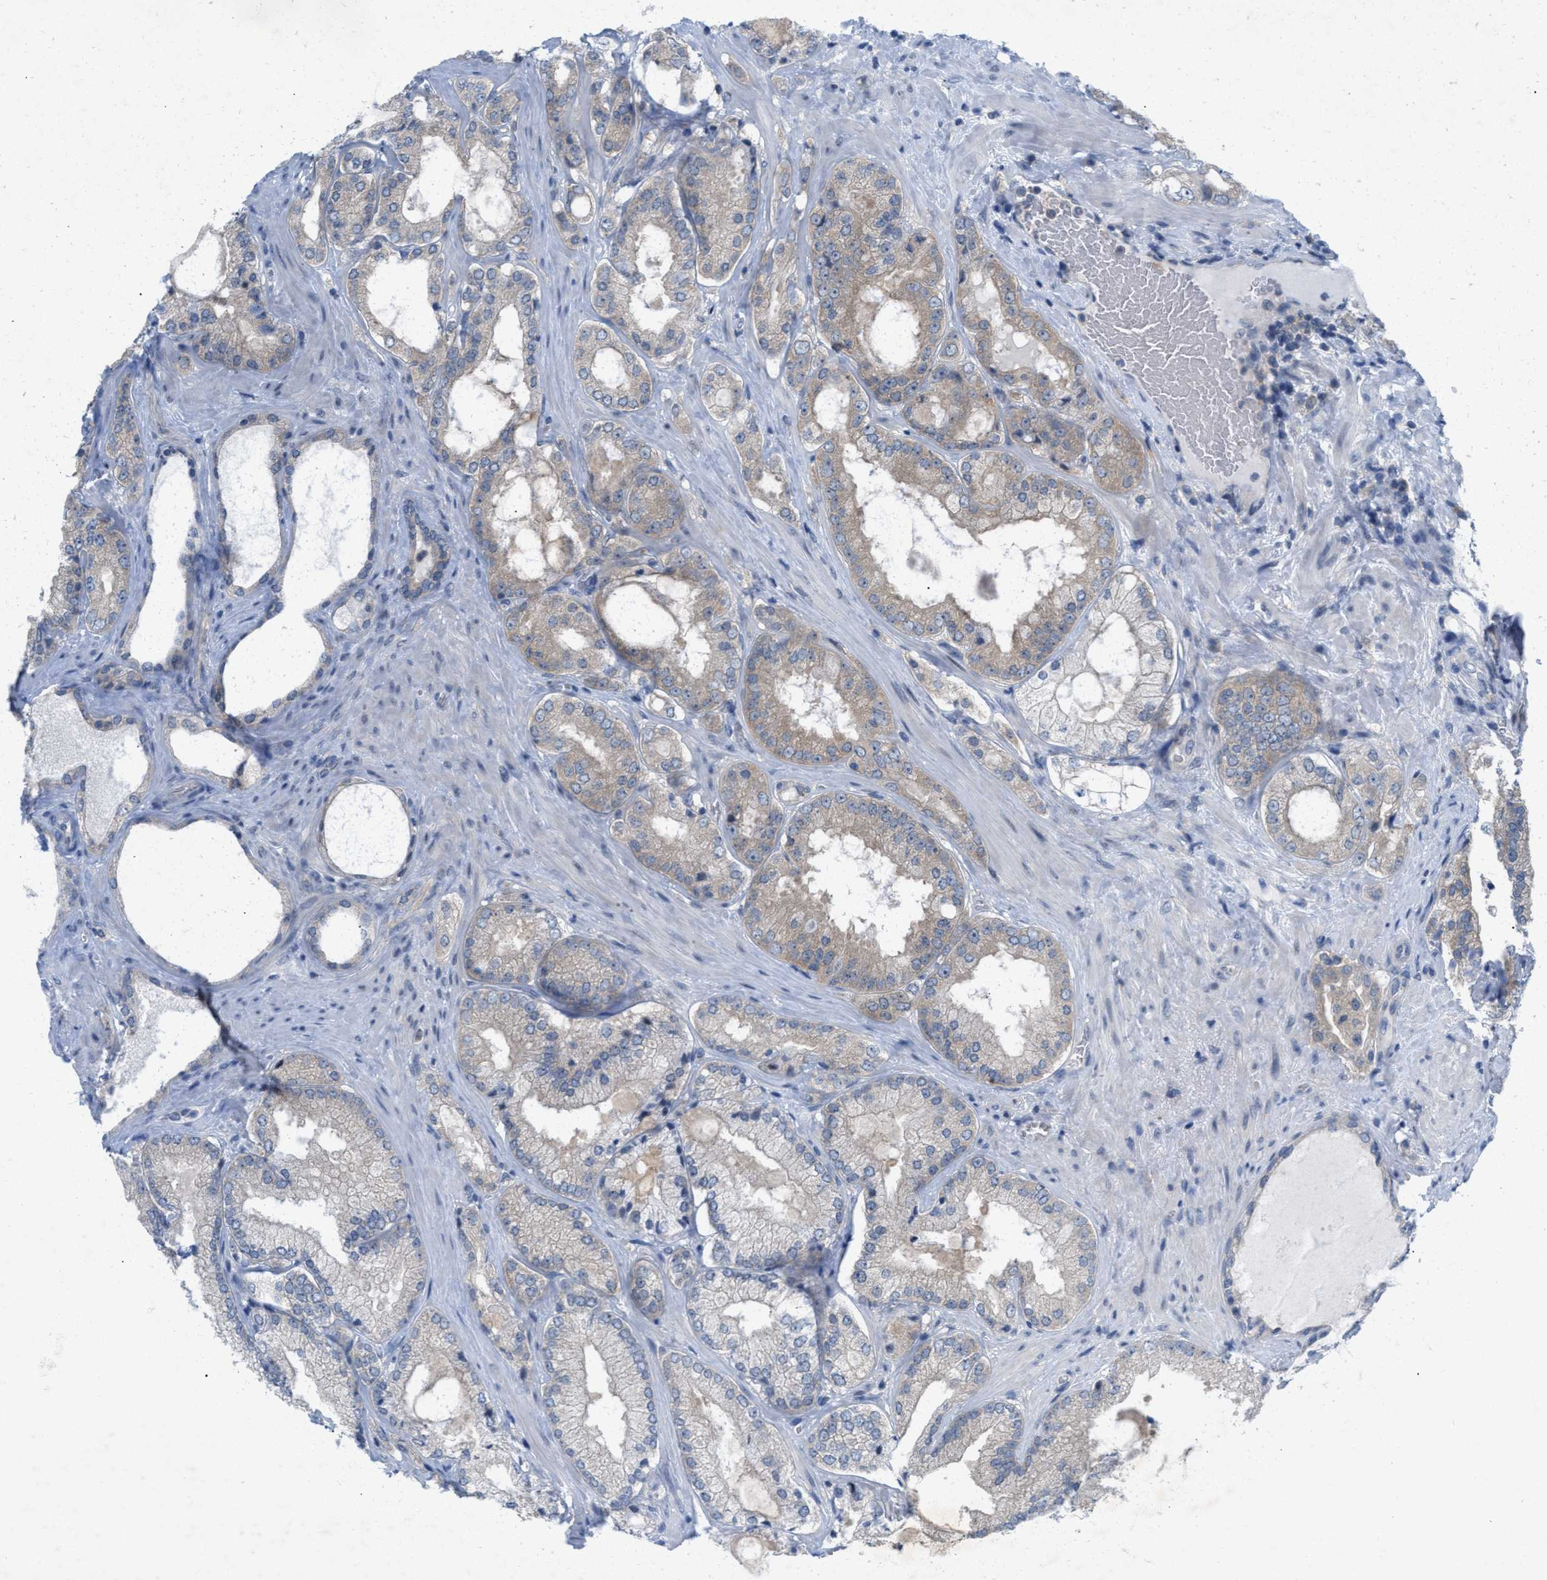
{"staining": {"intensity": "weak", "quantity": "<25%", "location": "cytoplasmic/membranous"}, "tissue": "prostate cancer", "cell_type": "Tumor cells", "image_type": "cancer", "snomed": [{"axis": "morphology", "description": "Adenocarcinoma, Low grade"}, {"axis": "topography", "description": "Prostate"}], "caption": "The histopathology image exhibits no significant positivity in tumor cells of prostate cancer (adenocarcinoma (low-grade)). (DAB (3,3'-diaminobenzidine) IHC, high magnification).", "gene": "WIPI2", "patient": {"sex": "male", "age": 65}}